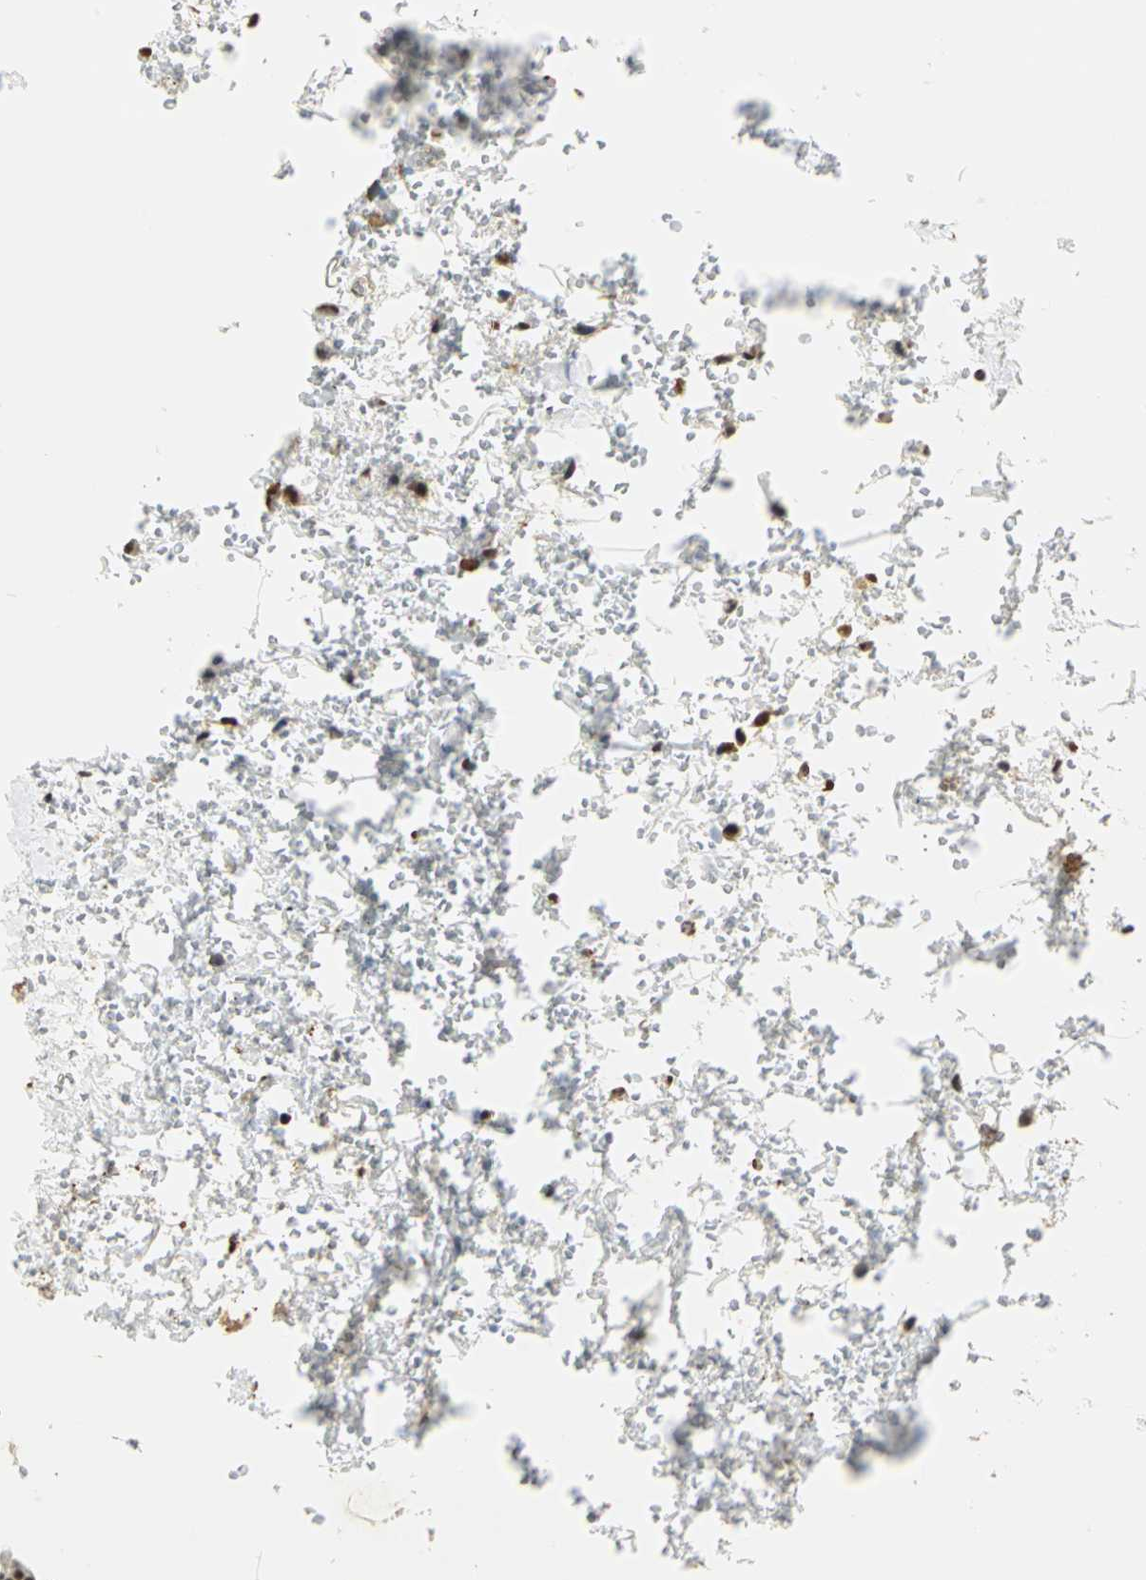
{"staining": {"intensity": "strong", "quantity": ">75%", "location": "cytoplasmic/membranous,nuclear"}, "tissue": "colon", "cell_type": "Glandular cells", "image_type": "normal", "snomed": [{"axis": "morphology", "description": "Normal tissue, NOS"}, {"axis": "topography", "description": "Colon"}], "caption": "Immunohistochemical staining of unremarkable human colon reveals strong cytoplasmic/membranous,nuclear protein positivity in about >75% of glandular cells.", "gene": "SET", "patient": {"sex": "female", "age": 61}}